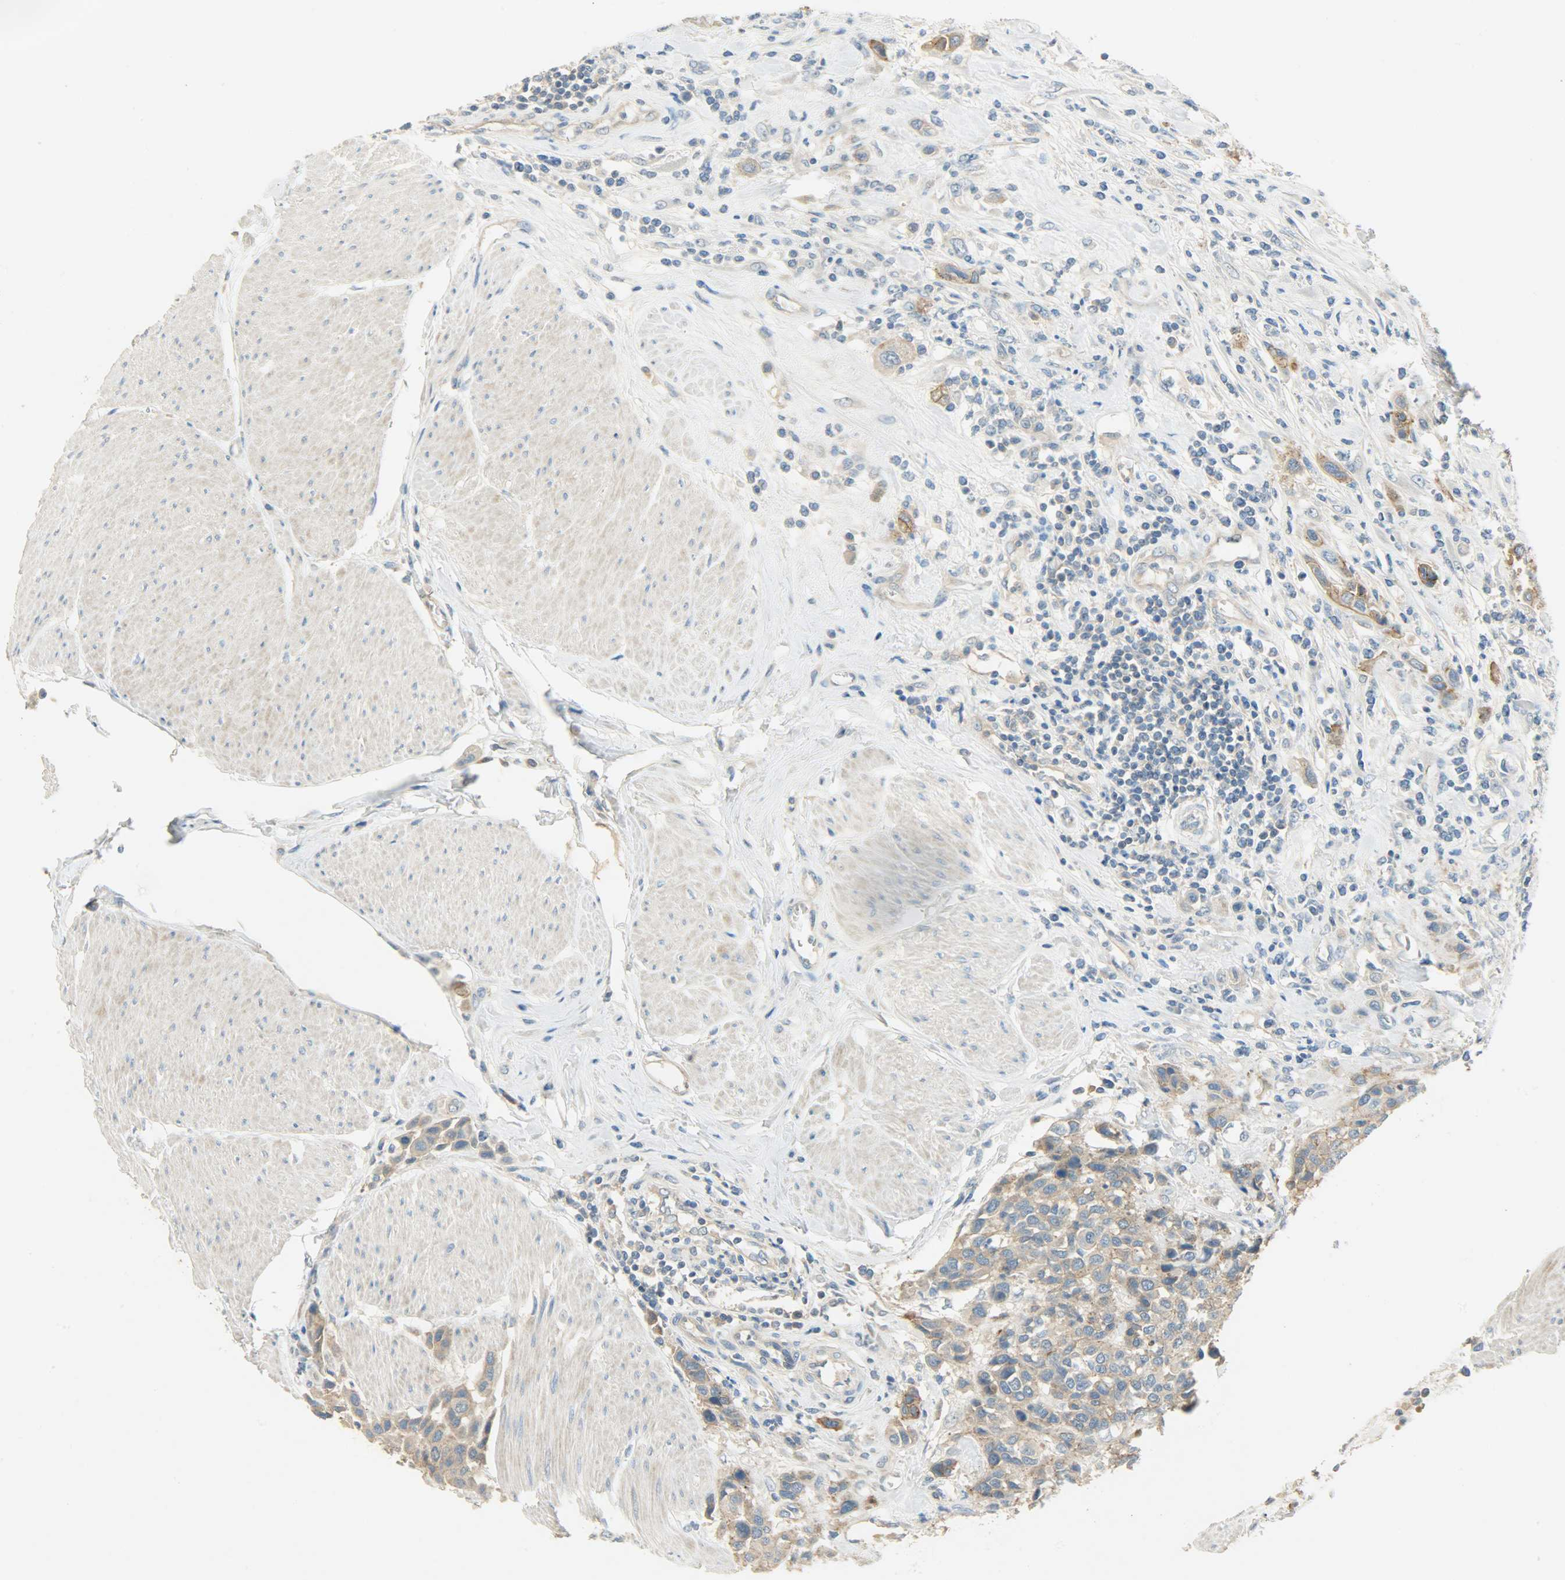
{"staining": {"intensity": "moderate", "quantity": ">75%", "location": "cytoplasmic/membranous"}, "tissue": "urothelial cancer", "cell_type": "Tumor cells", "image_type": "cancer", "snomed": [{"axis": "morphology", "description": "Urothelial carcinoma, High grade"}, {"axis": "topography", "description": "Urinary bladder"}], "caption": "Human high-grade urothelial carcinoma stained for a protein (brown) reveals moderate cytoplasmic/membranous positive positivity in about >75% of tumor cells.", "gene": "DSG2", "patient": {"sex": "male", "age": 50}}